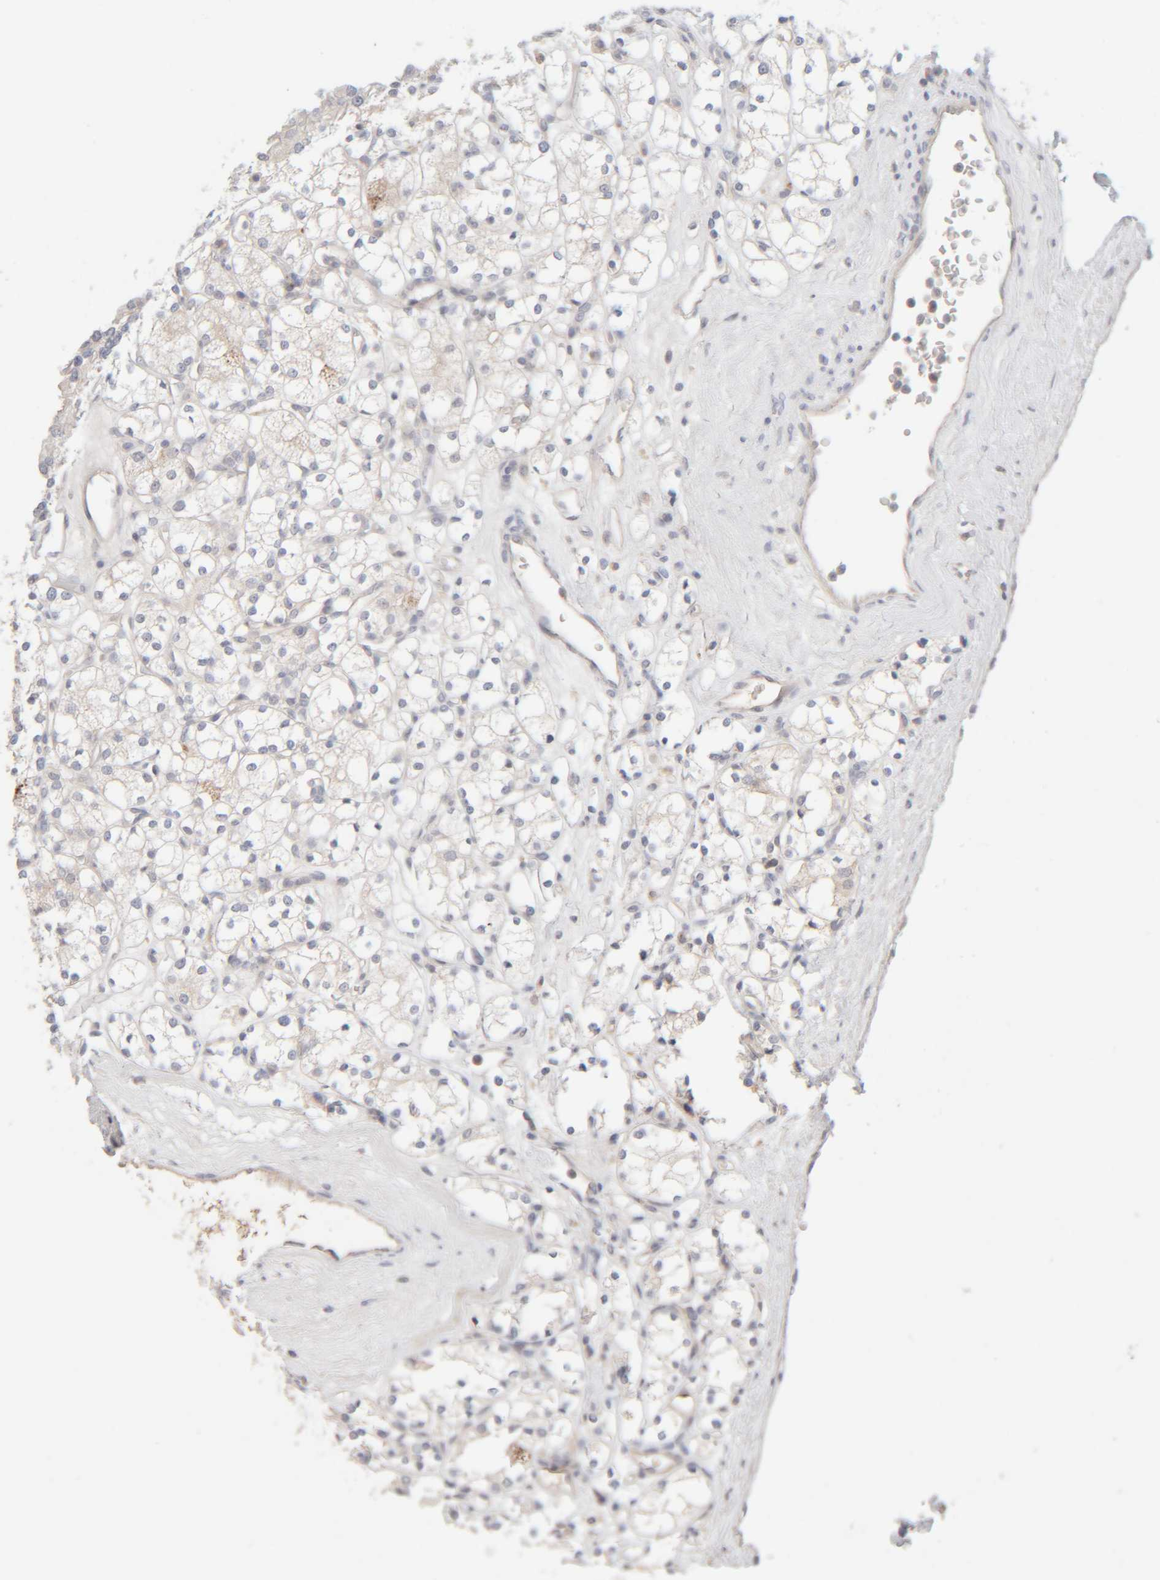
{"staining": {"intensity": "weak", "quantity": "<25%", "location": "cytoplasmic/membranous"}, "tissue": "renal cancer", "cell_type": "Tumor cells", "image_type": "cancer", "snomed": [{"axis": "morphology", "description": "Adenocarcinoma, NOS"}, {"axis": "topography", "description": "Kidney"}], "caption": "Tumor cells are negative for protein expression in human renal cancer.", "gene": "CHKA", "patient": {"sex": "male", "age": 77}}